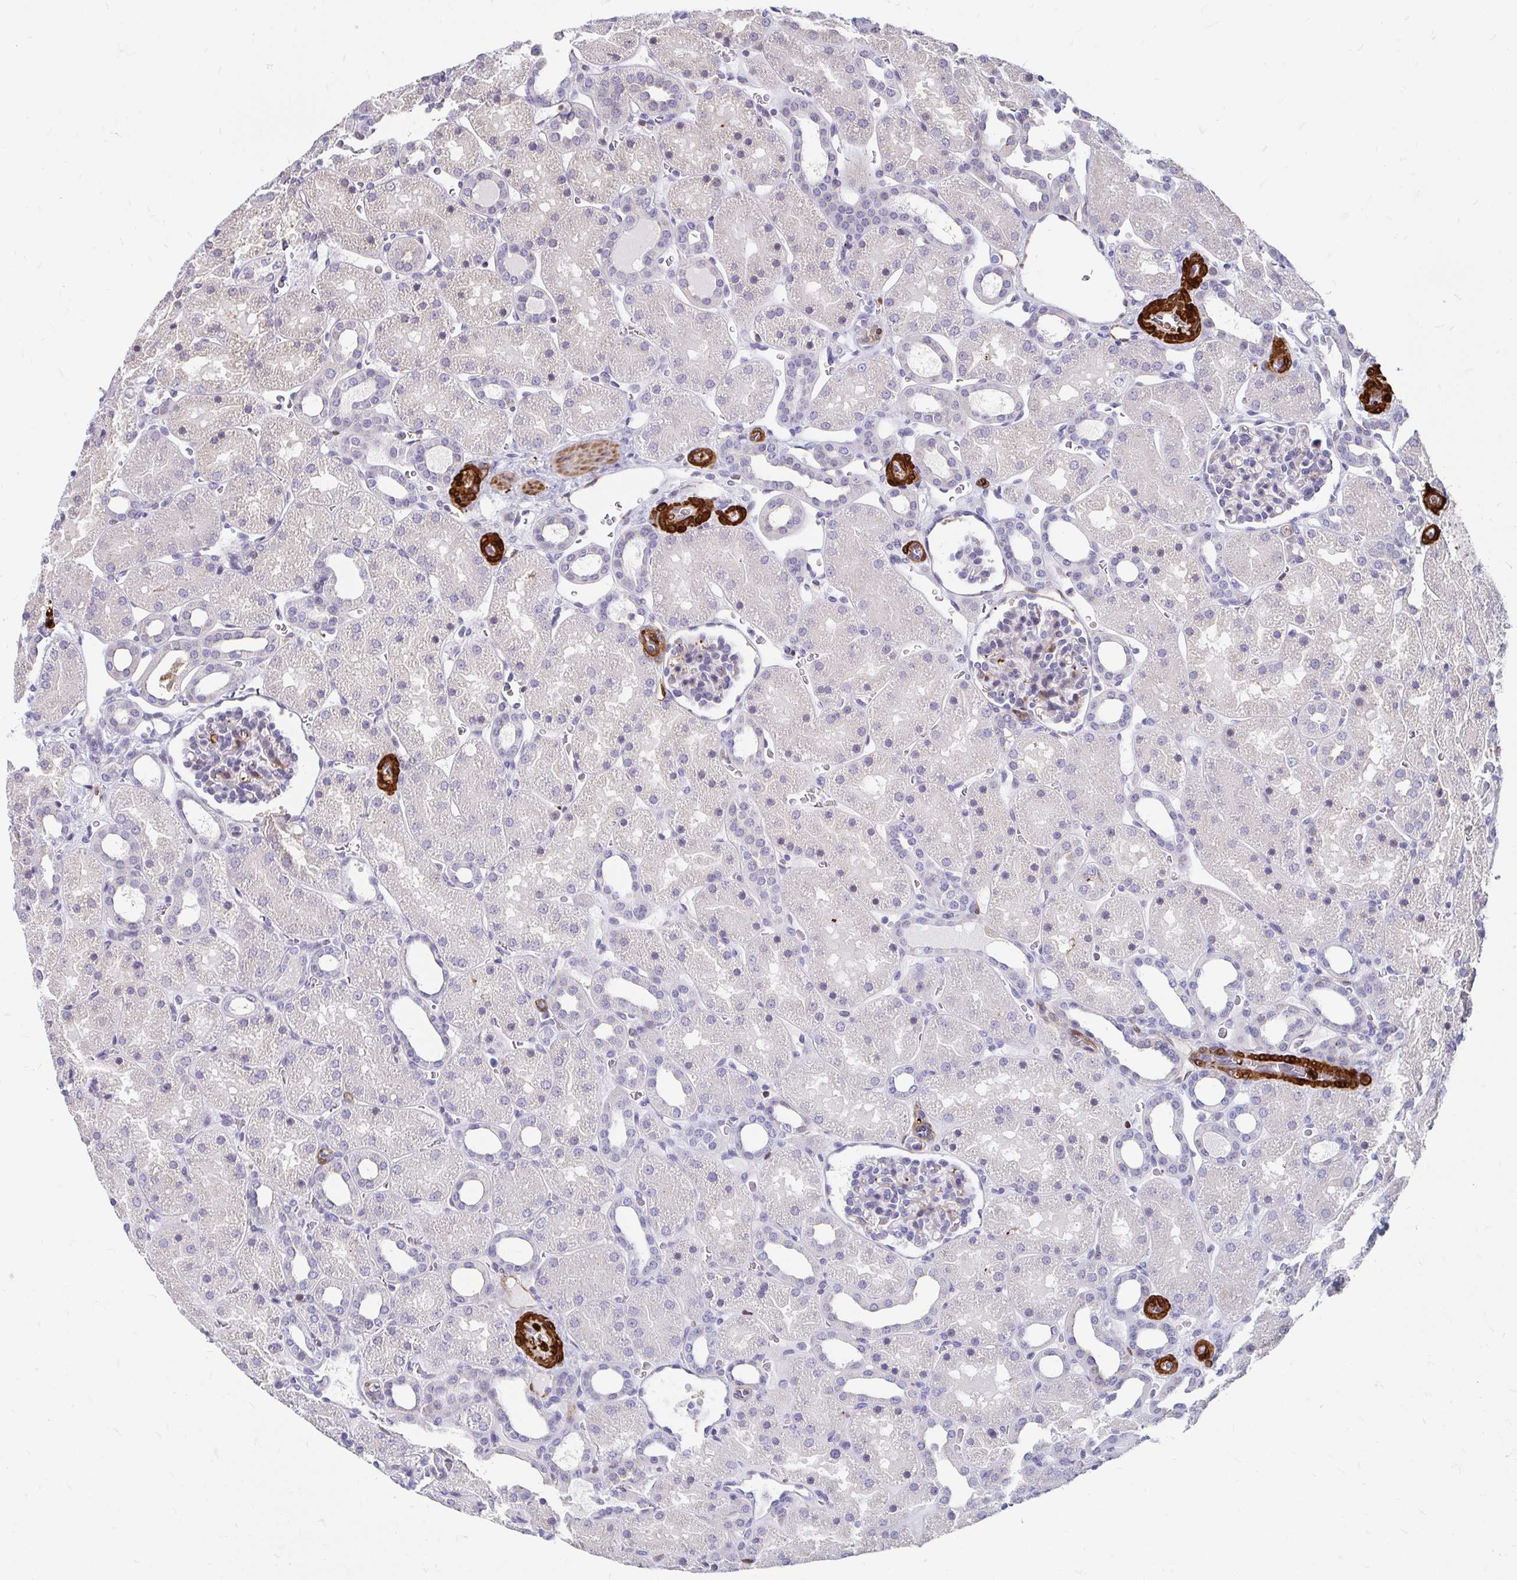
{"staining": {"intensity": "negative", "quantity": "none", "location": "none"}, "tissue": "kidney", "cell_type": "Cells in glomeruli", "image_type": "normal", "snomed": [{"axis": "morphology", "description": "Normal tissue, NOS"}, {"axis": "topography", "description": "Kidney"}], "caption": "Immunohistochemistry of benign human kidney exhibits no expression in cells in glomeruli. (Brightfield microscopy of DAB (3,3'-diaminobenzidine) IHC at high magnification).", "gene": "CDKL1", "patient": {"sex": "male", "age": 2}}